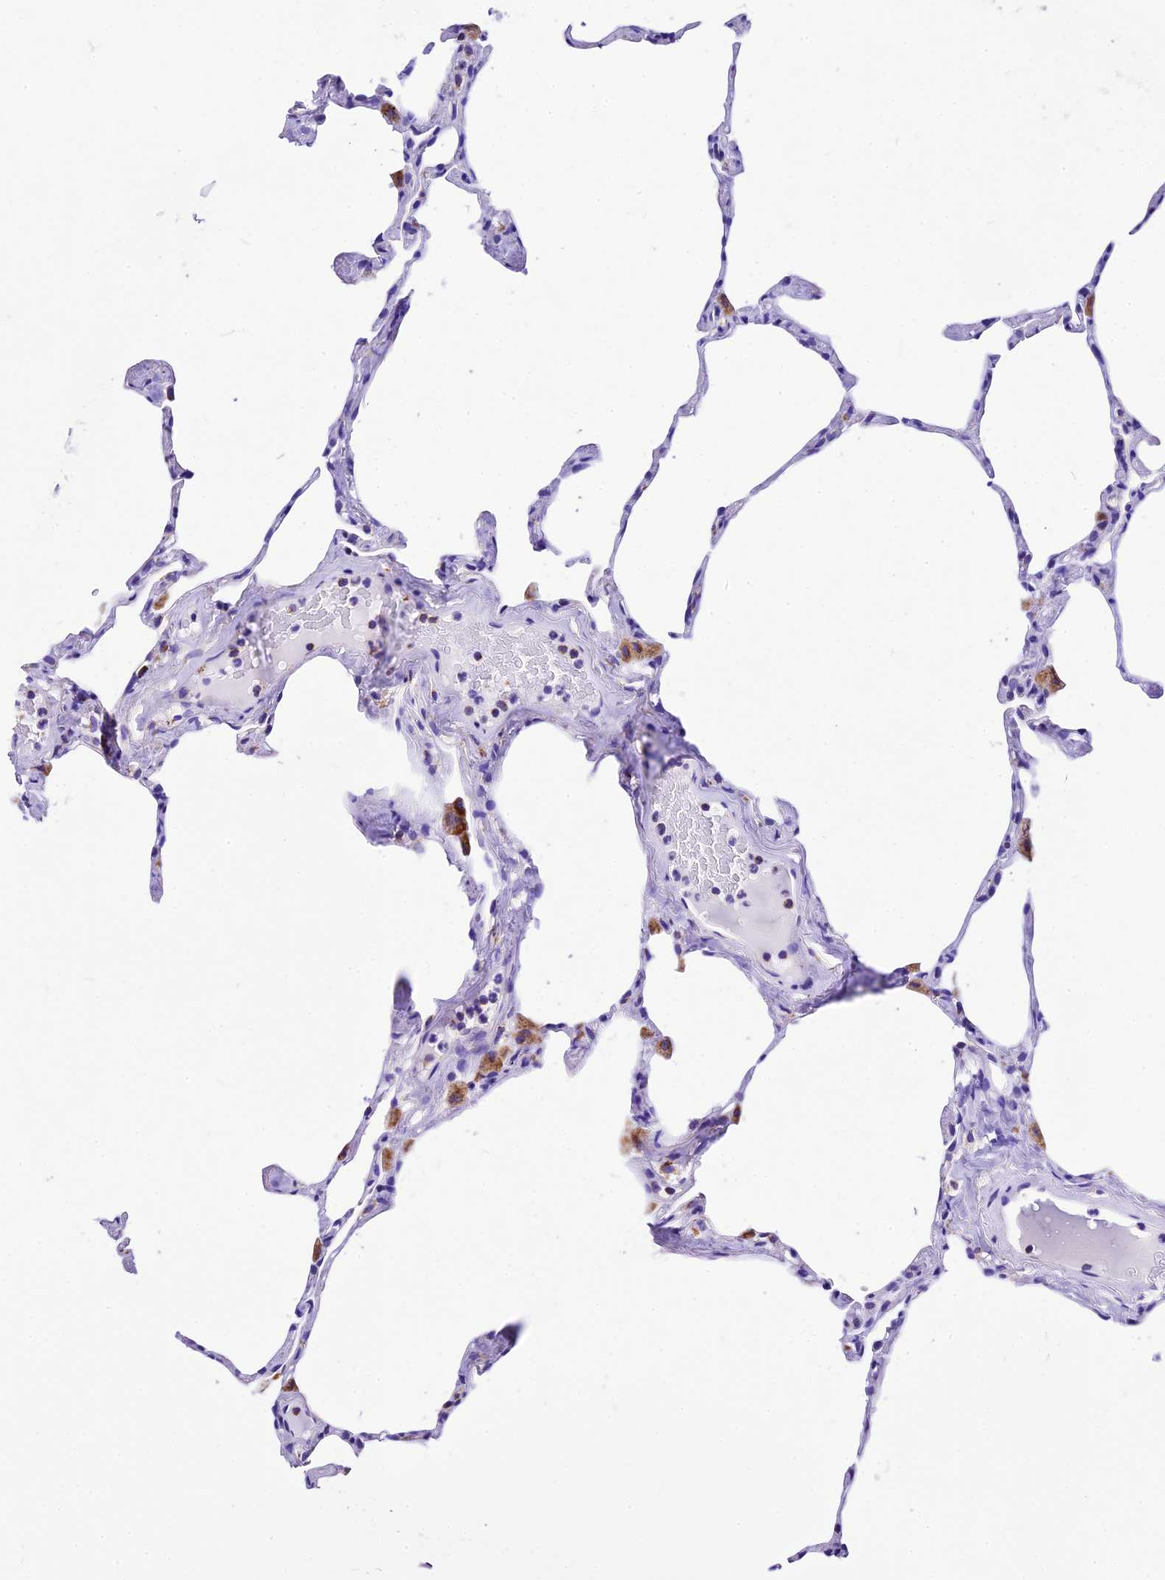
{"staining": {"intensity": "weak", "quantity": "<25%", "location": "cytoplasmic/membranous"}, "tissue": "lung", "cell_type": "Alveolar cells", "image_type": "normal", "snomed": [{"axis": "morphology", "description": "Normal tissue, NOS"}, {"axis": "topography", "description": "Lung"}], "caption": "High power microscopy histopathology image of an immunohistochemistry histopathology image of normal lung, revealing no significant staining in alveolar cells.", "gene": "DCAF5", "patient": {"sex": "male", "age": 65}}